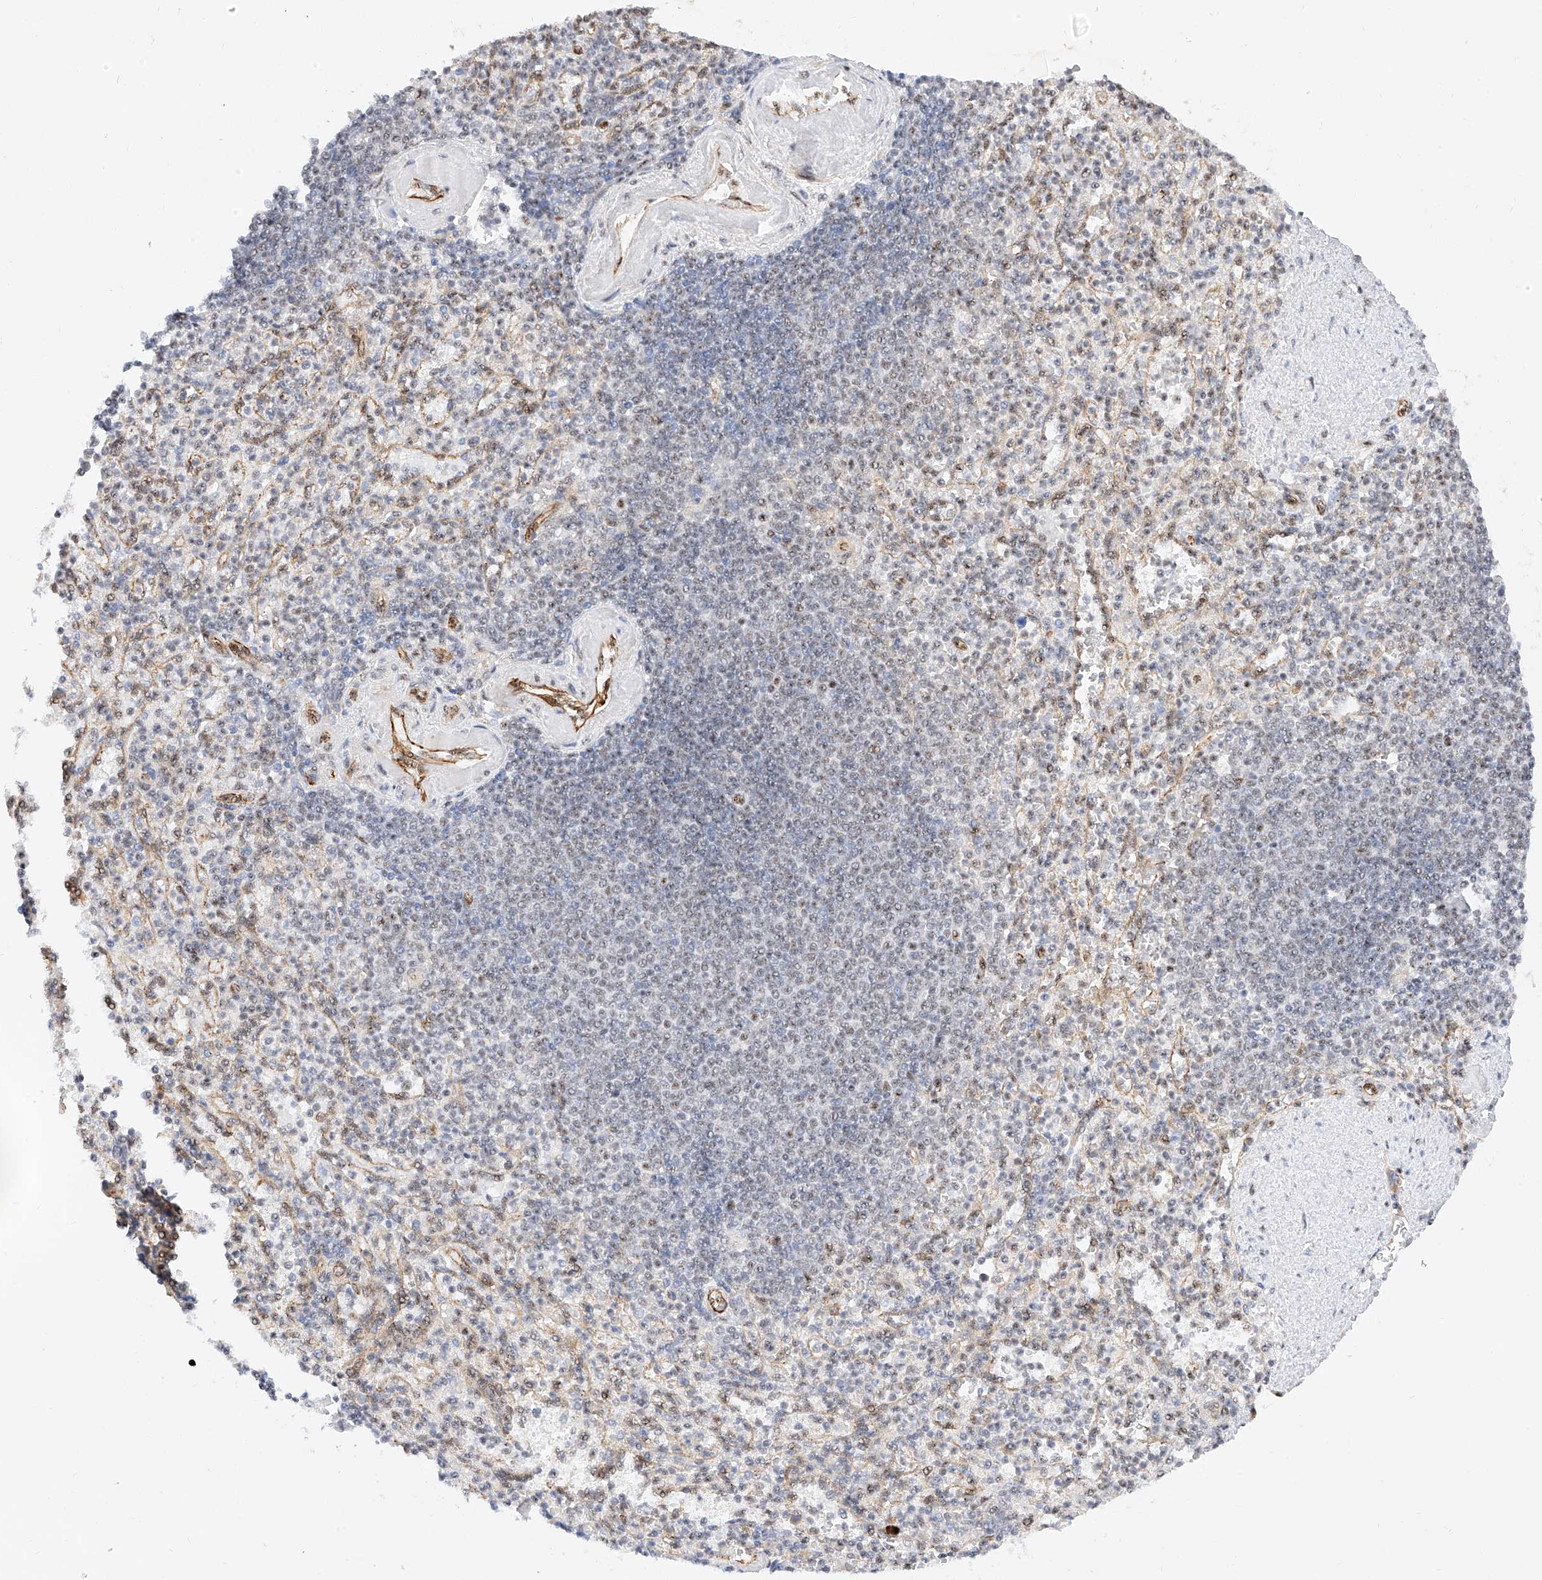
{"staining": {"intensity": "negative", "quantity": "none", "location": "none"}, "tissue": "spleen", "cell_type": "Cells in red pulp", "image_type": "normal", "snomed": [{"axis": "morphology", "description": "Normal tissue, NOS"}, {"axis": "topography", "description": "Spleen"}], "caption": "Human spleen stained for a protein using immunohistochemistry demonstrates no expression in cells in red pulp.", "gene": "ATXN7L2", "patient": {"sex": "female", "age": 74}}